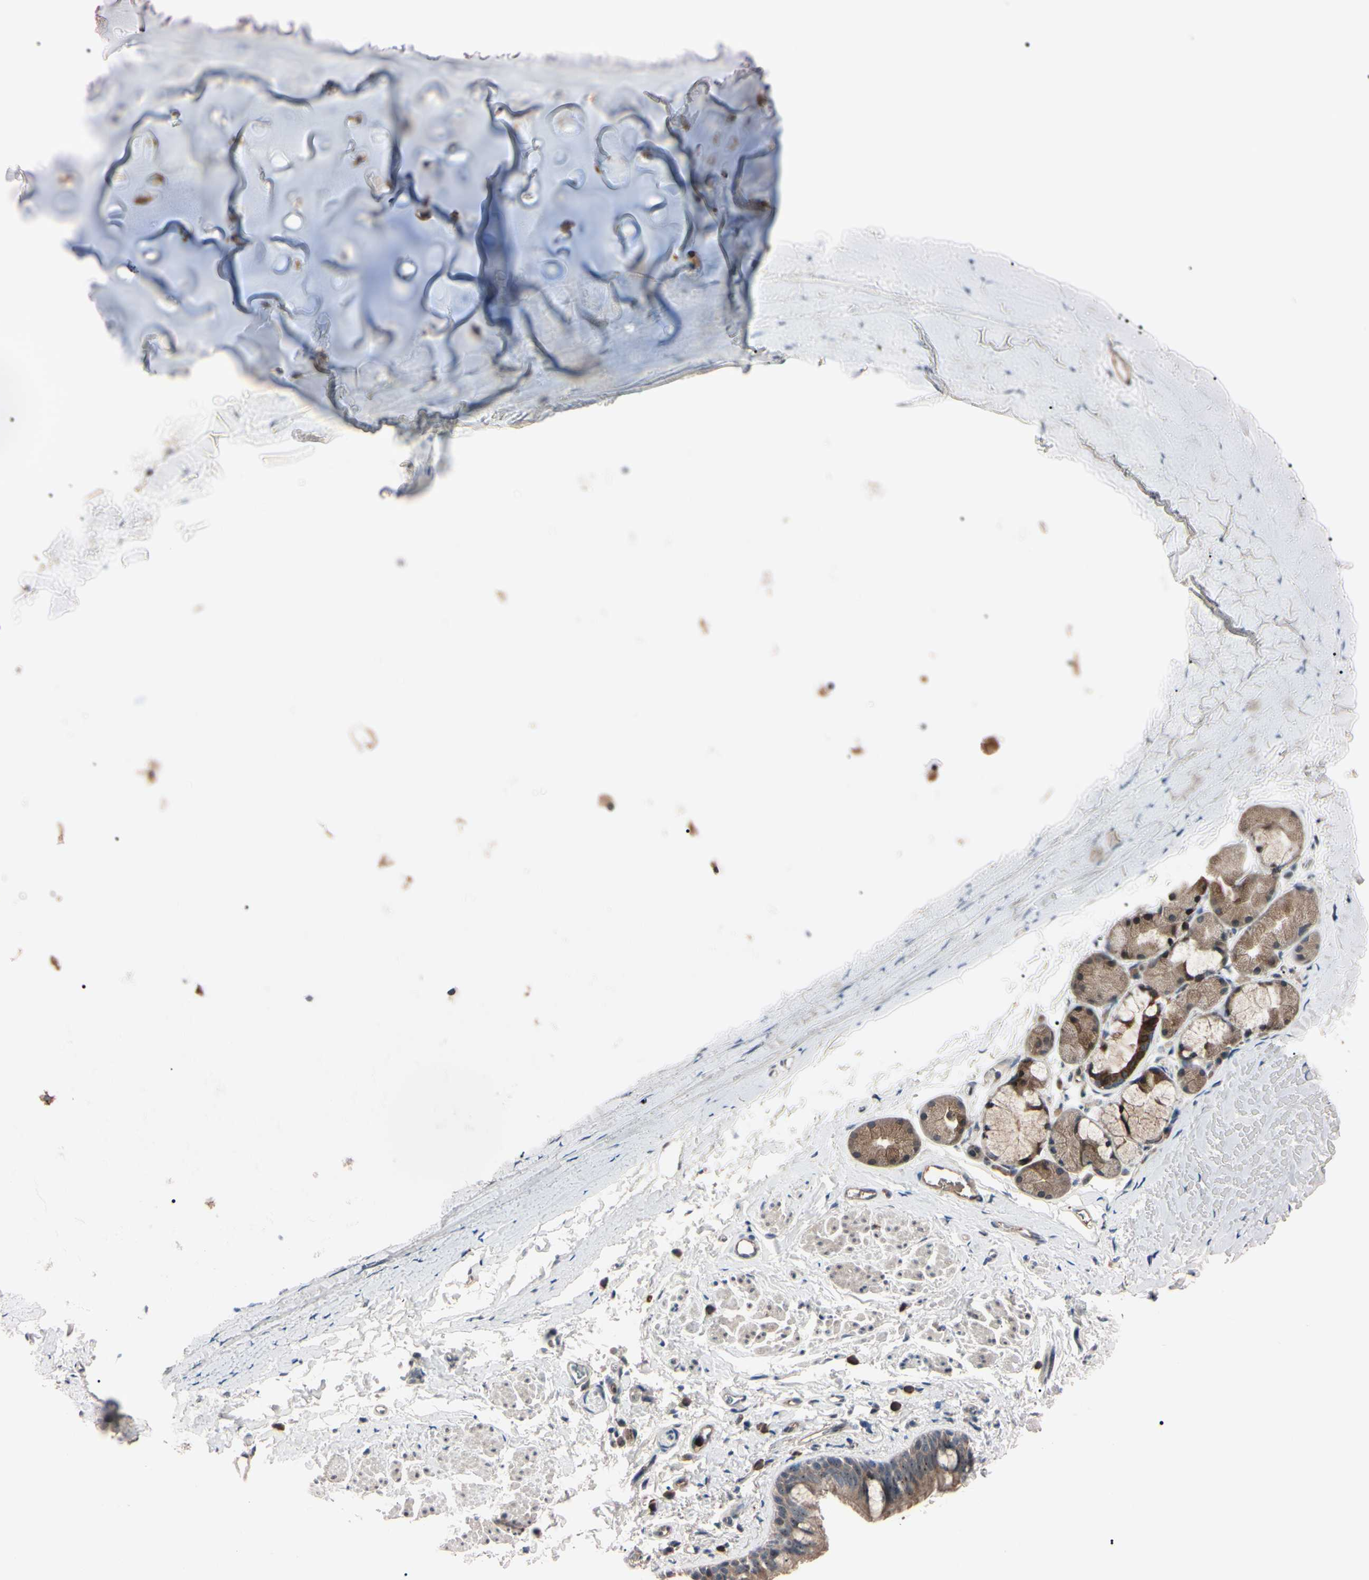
{"staining": {"intensity": "moderate", "quantity": ">75%", "location": "cytoplasmic/membranous,nuclear"}, "tissue": "bronchus", "cell_type": "Respiratory epithelial cells", "image_type": "normal", "snomed": [{"axis": "morphology", "description": "Normal tissue, NOS"}, {"axis": "morphology", "description": "Malignant melanoma, Metastatic site"}, {"axis": "topography", "description": "Bronchus"}, {"axis": "topography", "description": "Lung"}], "caption": "High-power microscopy captured an immunohistochemistry histopathology image of unremarkable bronchus, revealing moderate cytoplasmic/membranous,nuclear staining in approximately >75% of respiratory epithelial cells.", "gene": "TRAF5", "patient": {"sex": "male", "age": 64}}